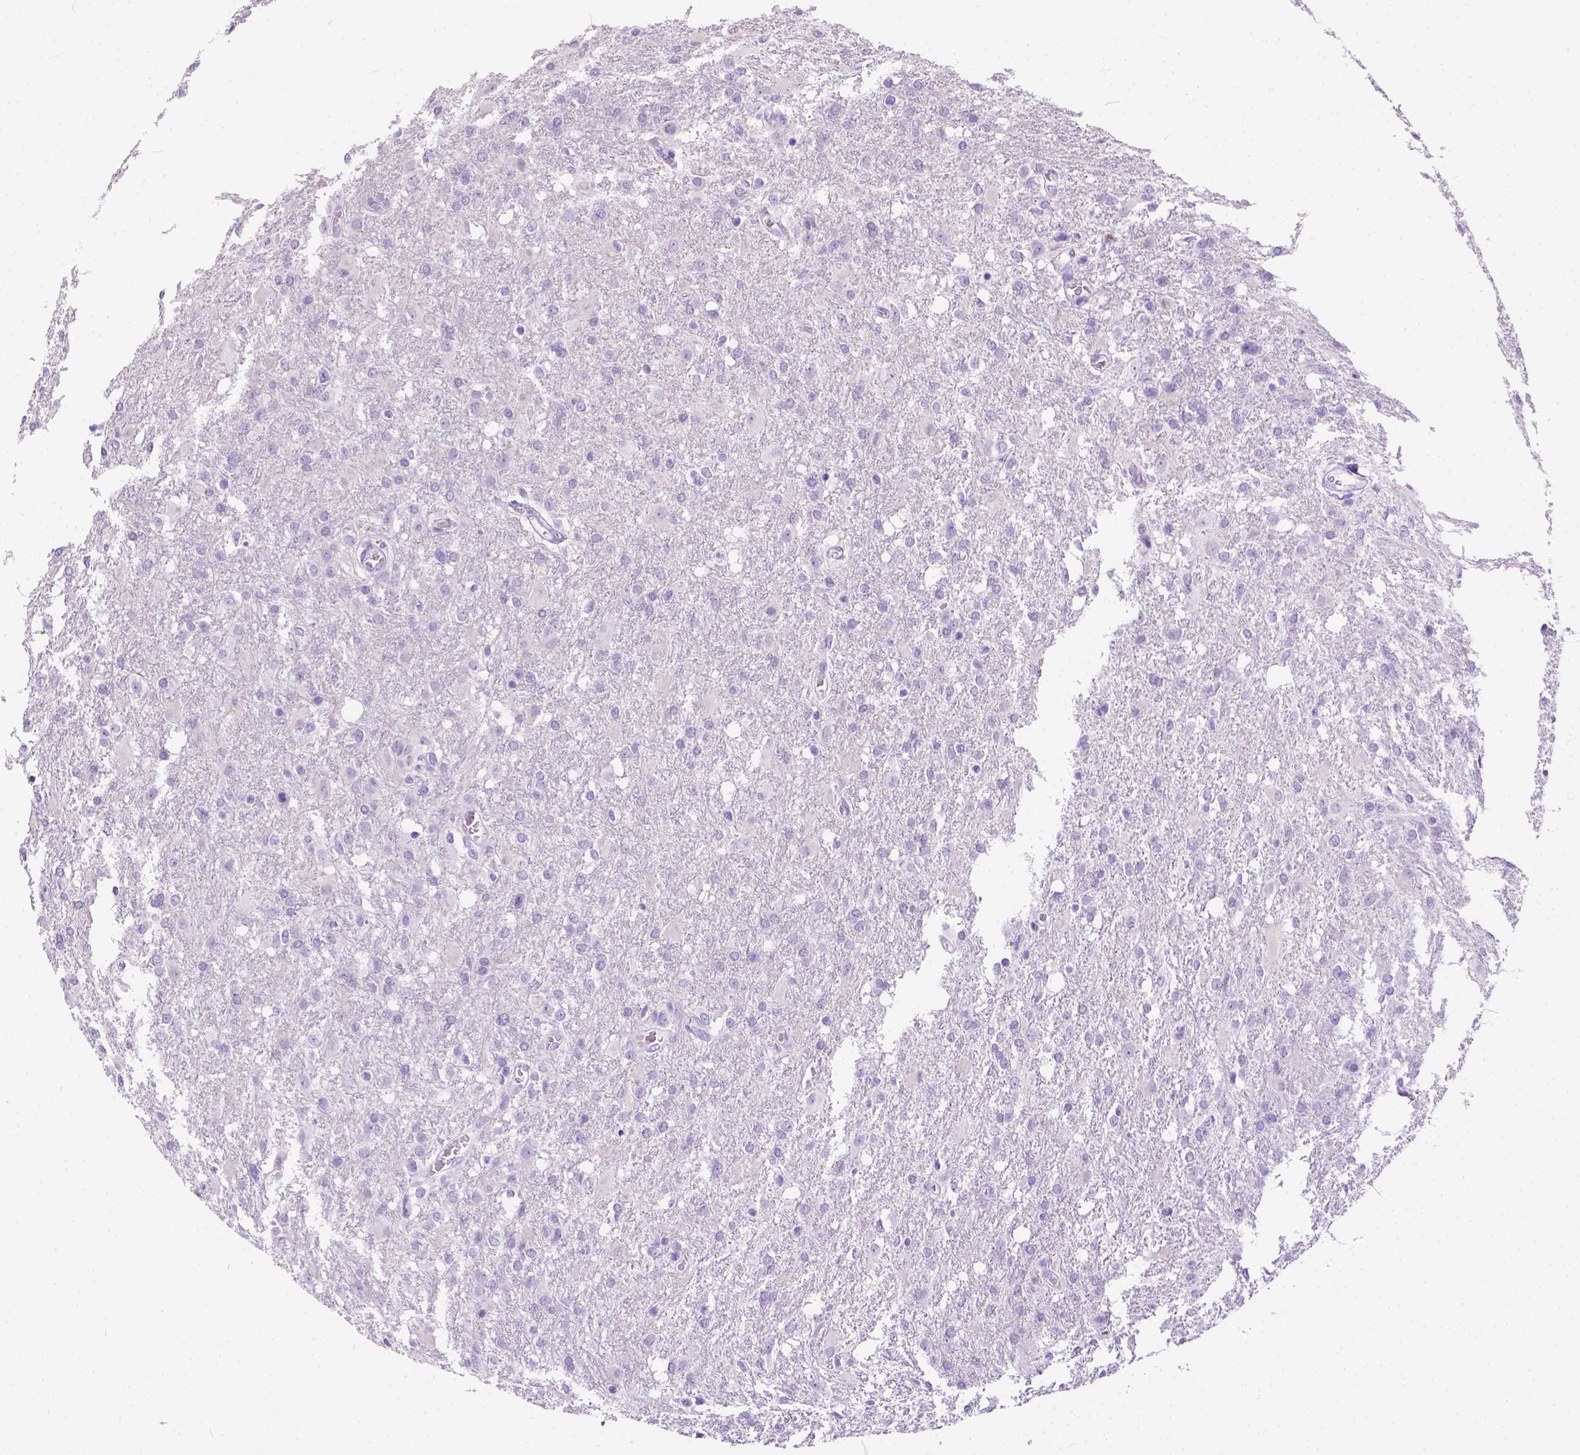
{"staining": {"intensity": "negative", "quantity": "none", "location": "none"}, "tissue": "glioma", "cell_type": "Tumor cells", "image_type": "cancer", "snomed": [{"axis": "morphology", "description": "Glioma, malignant, High grade"}, {"axis": "topography", "description": "Brain"}], "caption": "High-grade glioma (malignant) was stained to show a protein in brown. There is no significant positivity in tumor cells.", "gene": "TMEM38A", "patient": {"sex": "male", "age": 68}}